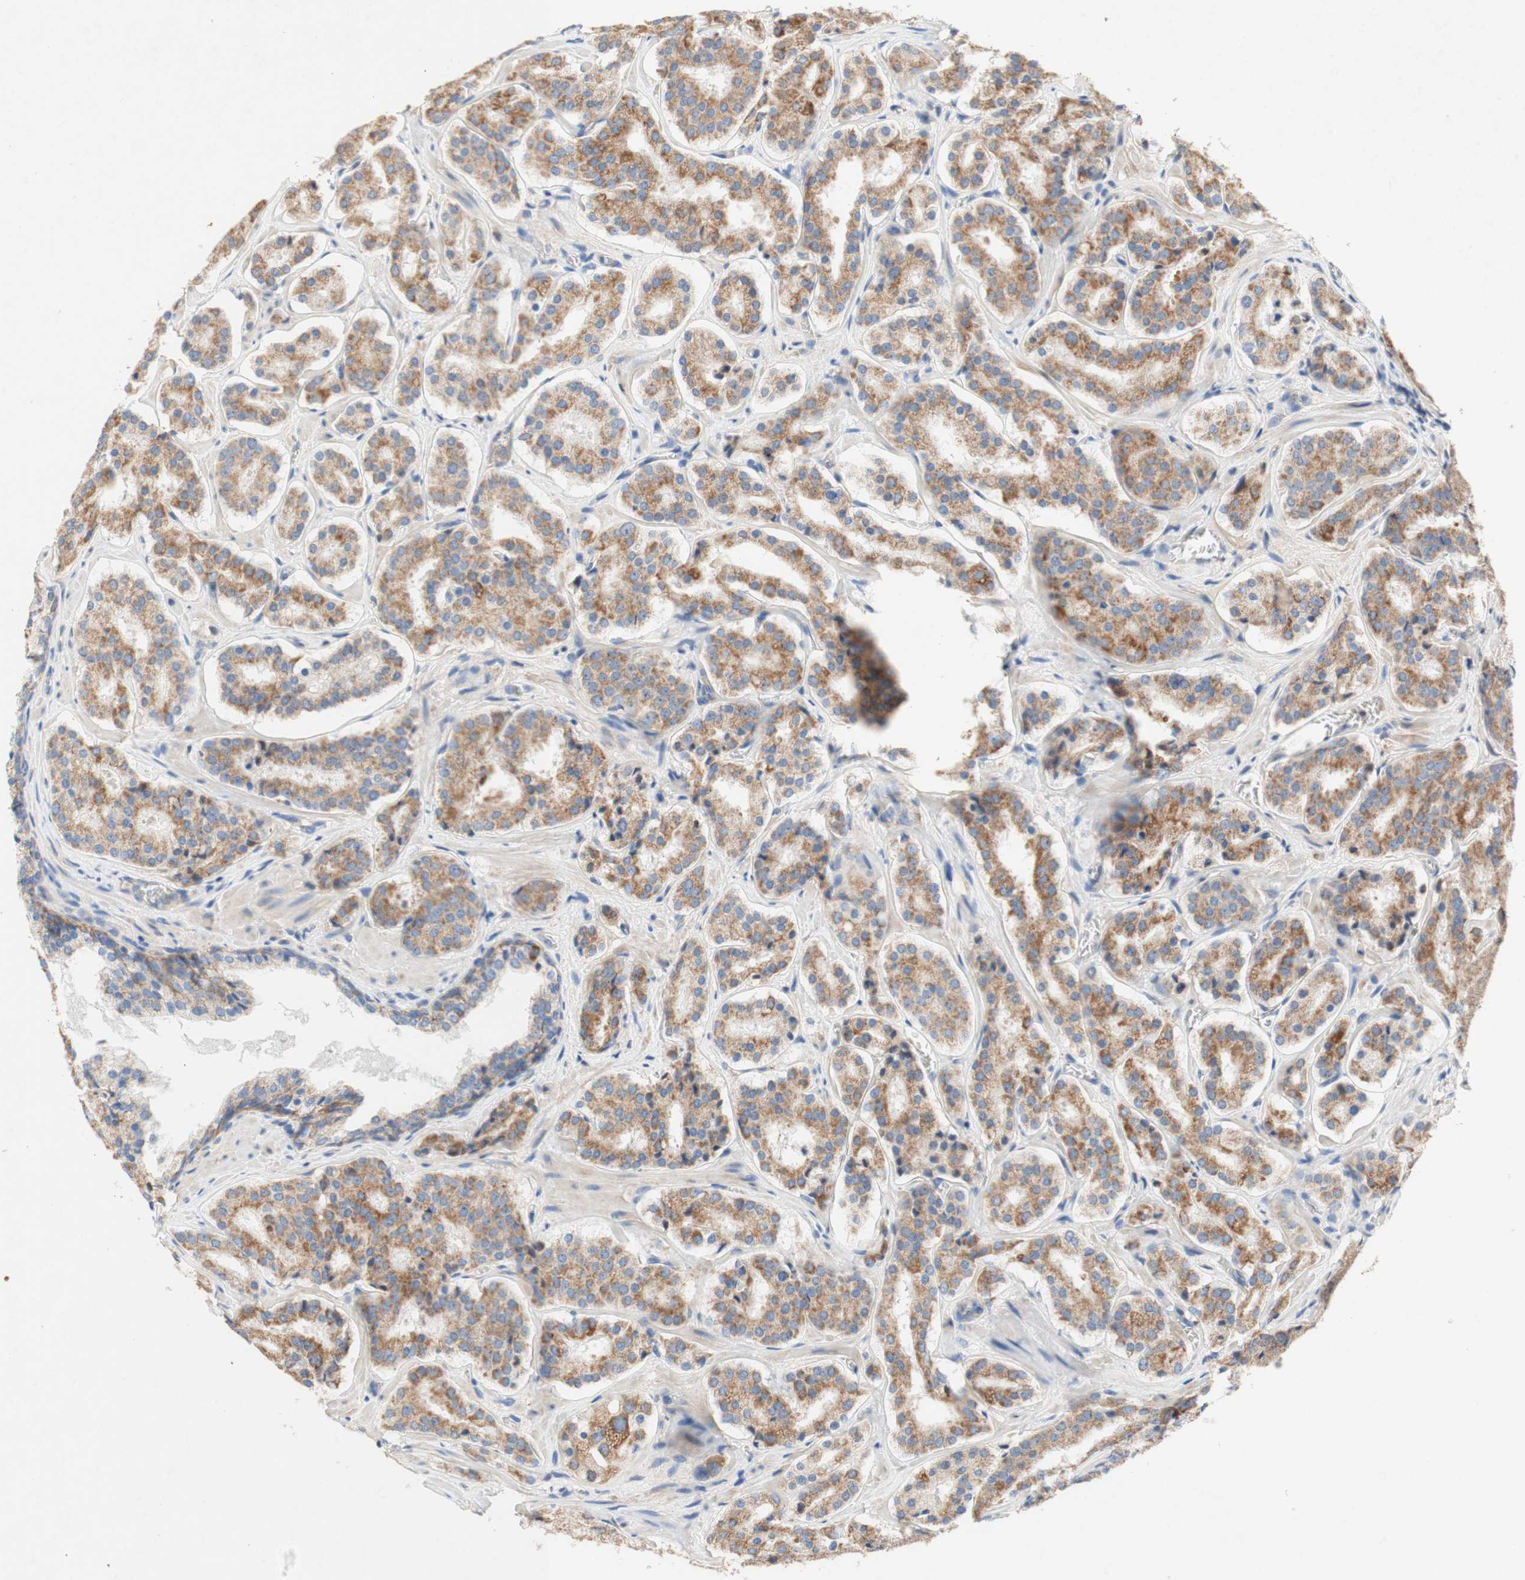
{"staining": {"intensity": "moderate", "quantity": ">75%", "location": "cytoplasmic/membranous"}, "tissue": "prostate cancer", "cell_type": "Tumor cells", "image_type": "cancer", "snomed": [{"axis": "morphology", "description": "Adenocarcinoma, High grade"}, {"axis": "topography", "description": "Prostate"}], "caption": "Human adenocarcinoma (high-grade) (prostate) stained for a protein (brown) demonstrates moderate cytoplasmic/membranous positive positivity in approximately >75% of tumor cells.", "gene": "SDHB", "patient": {"sex": "male", "age": 60}}